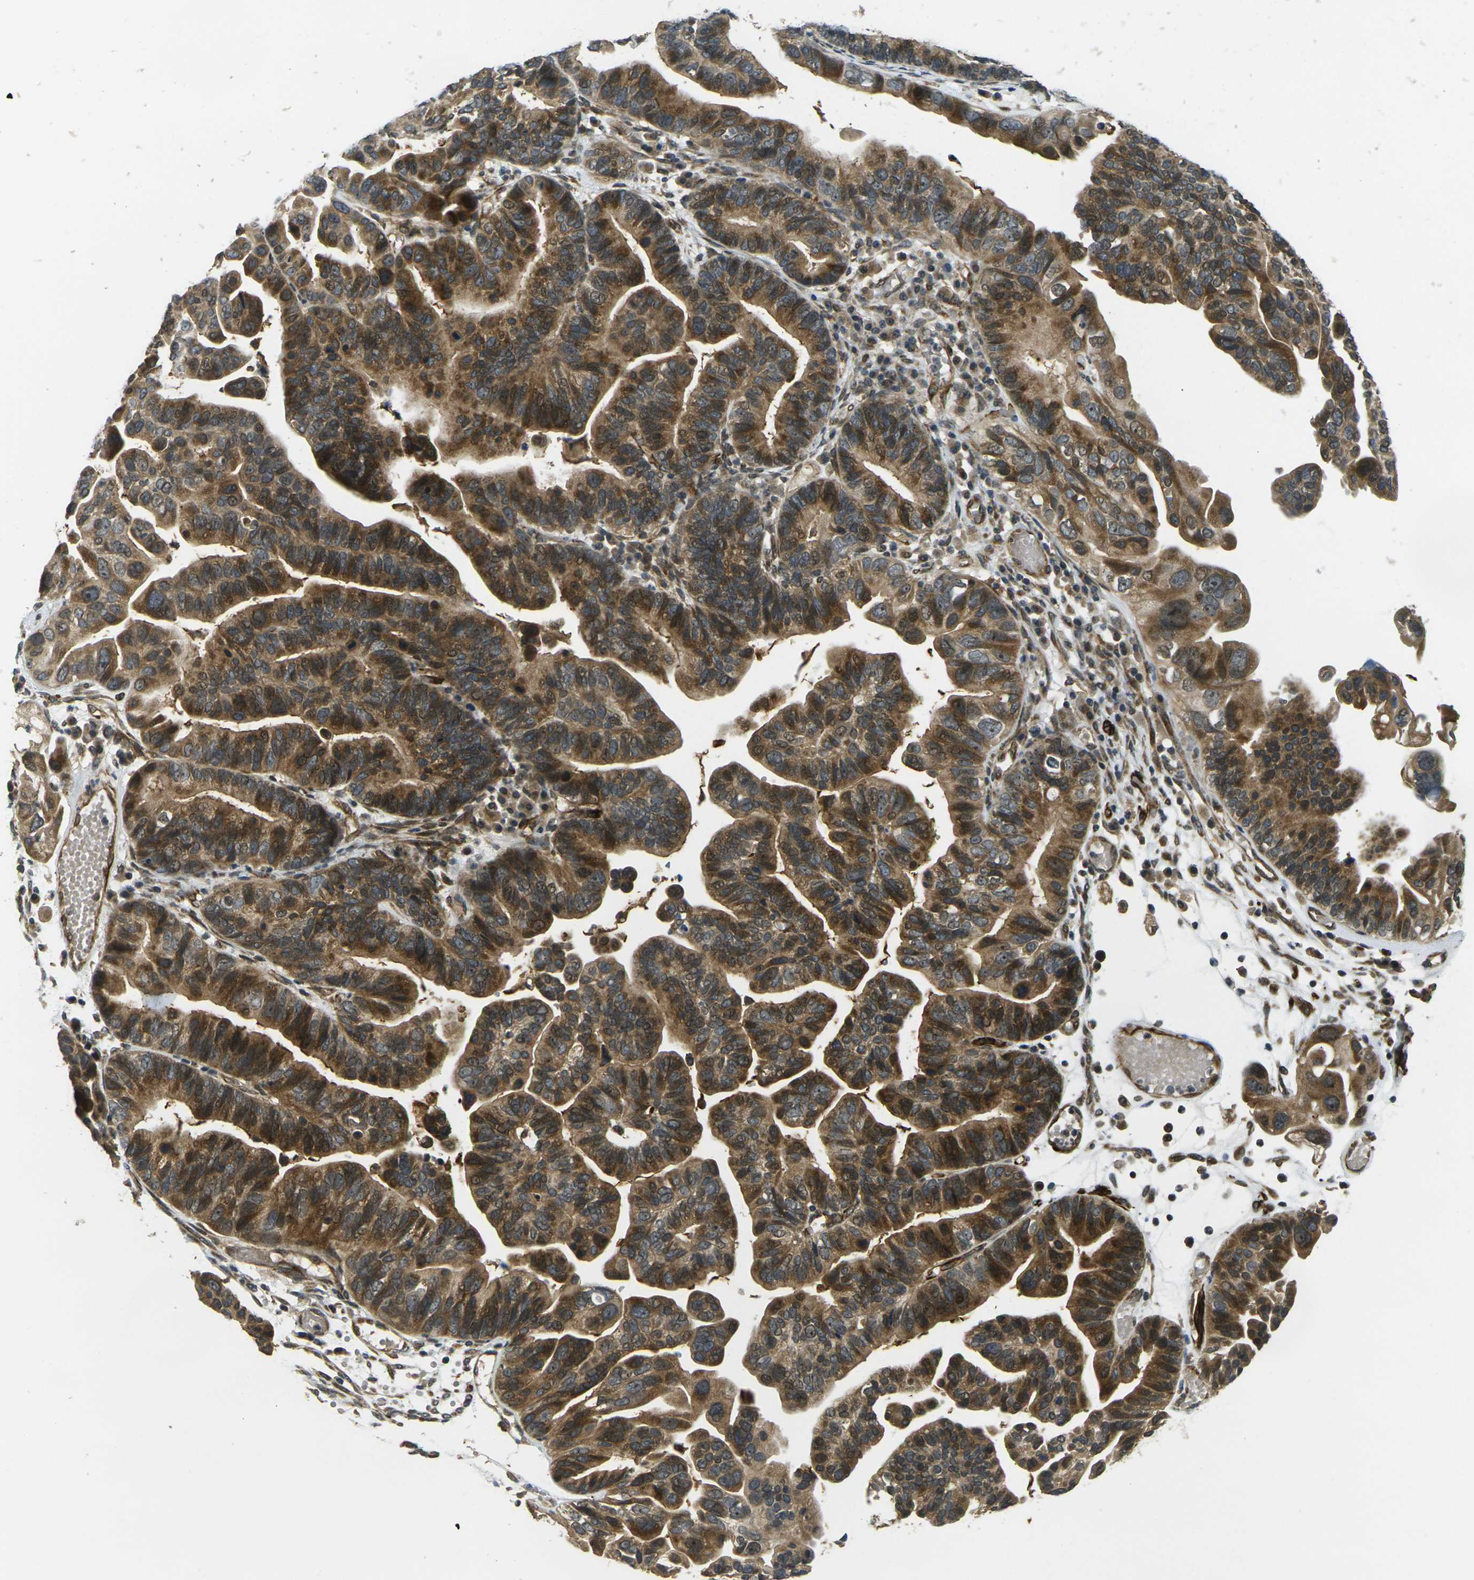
{"staining": {"intensity": "moderate", "quantity": ">75%", "location": "cytoplasmic/membranous"}, "tissue": "ovarian cancer", "cell_type": "Tumor cells", "image_type": "cancer", "snomed": [{"axis": "morphology", "description": "Cystadenocarcinoma, serous, NOS"}, {"axis": "topography", "description": "Ovary"}], "caption": "IHC staining of ovarian cancer (serous cystadenocarcinoma), which demonstrates medium levels of moderate cytoplasmic/membranous positivity in about >75% of tumor cells indicating moderate cytoplasmic/membranous protein expression. The staining was performed using DAB (3,3'-diaminobenzidine) (brown) for protein detection and nuclei were counterstained in hematoxylin (blue).", "gene": "FUT11", "patient": {"sex": "female", "age": 56}}